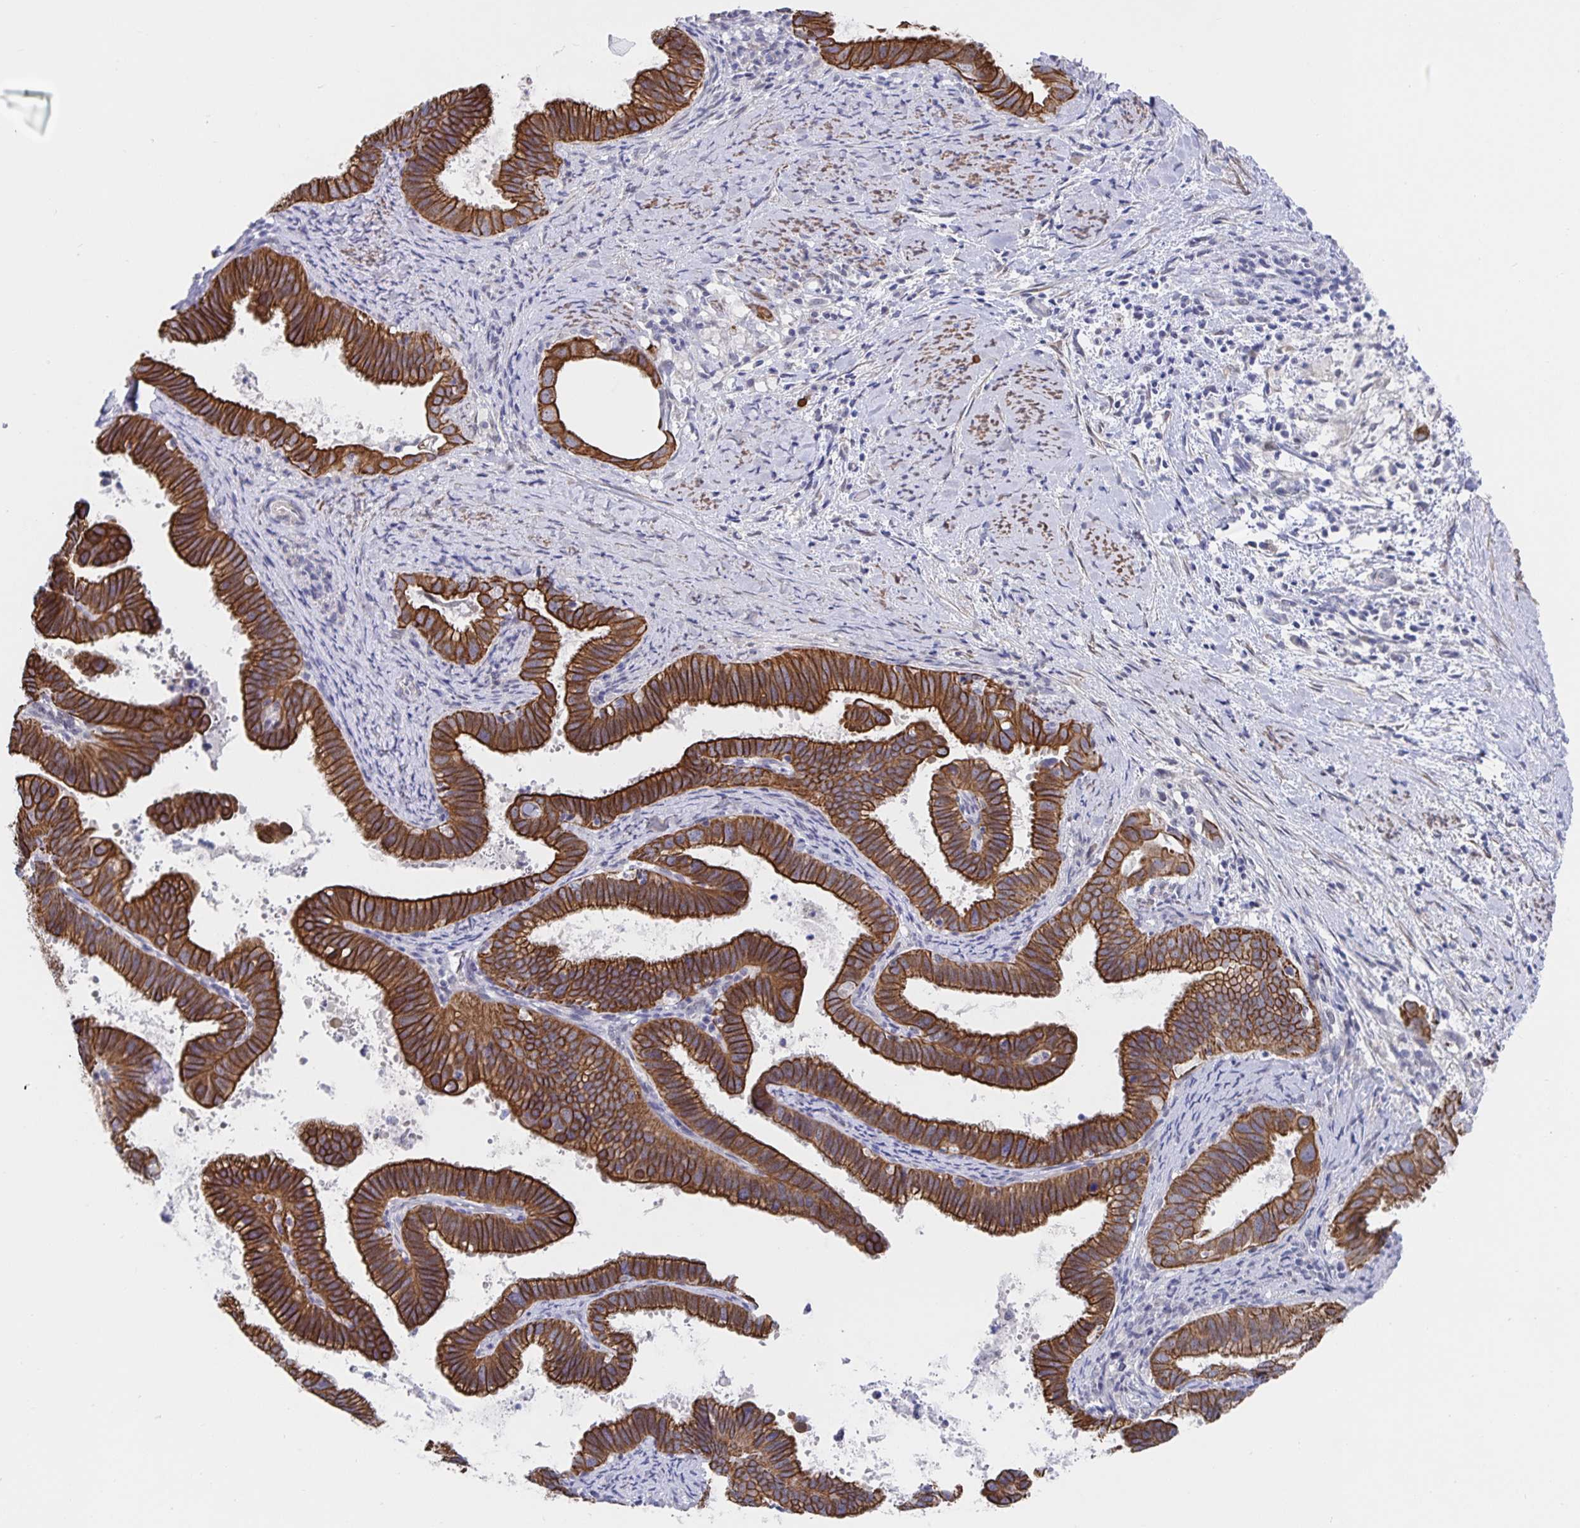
{"staining": {"intensity": "strong", "quantity": ">75%", "location": "cytoplasmic/membranous"}, "tissue": "cervical cancer", "cell_type": "Tumor cells", "image_type": "cancer", "snomed": [{"axis": "morphology", "description": "Adenocarcinoma, NOS"}, {"axis": "topography", "description": "Cervix"}], "caption": "About >75% of tumor cells in human cervical adenocarcinoma exhibit strong cytoplasmic/membranous protein expression as visualized by brown immunohistochemical staining.", "gene": "ZIK1", "patient": {"sex": "female", "age": 61}}